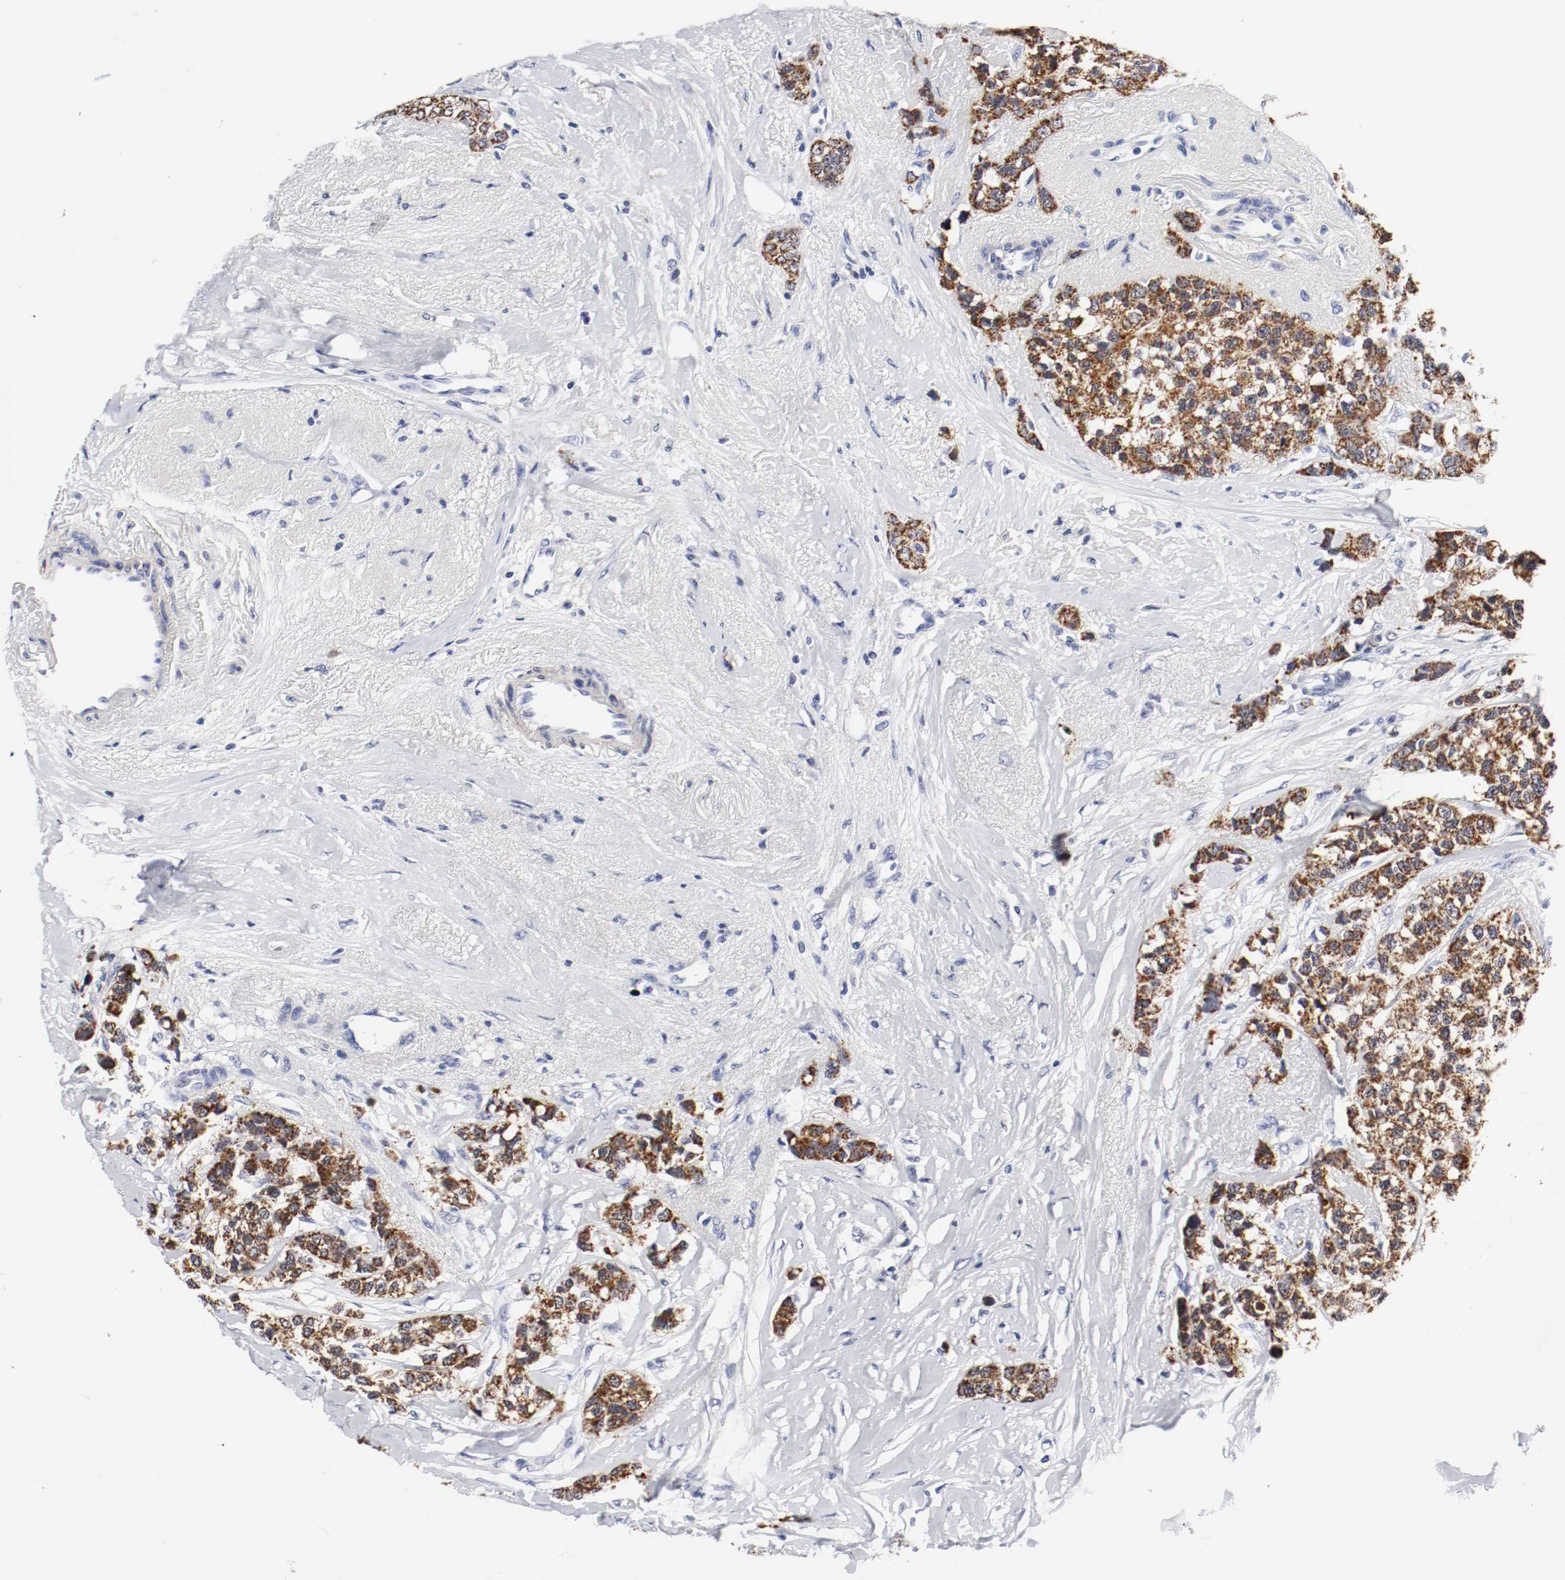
{"staining": {"intensity": "strong", "quantity": ">75%", "location": "cytoplasmic/membranous"}, "tissue": "breast cancer", "cell_type": "Tumor cells", "image_type": "cancer", "snomed": [{"axis": "morphology", "description": "Duct carcinoma"}, {"axis": "topography", "description": "Breast"}], "caption": "Tumor cells demonstrate high levels of strong cytoplasmic/membranous expression in approximately >75% of cells in breast cancer (infiltrating ductal carcinoma).", "gene": "GRHL2", "patient": {"sex": "female", "age": 51}}